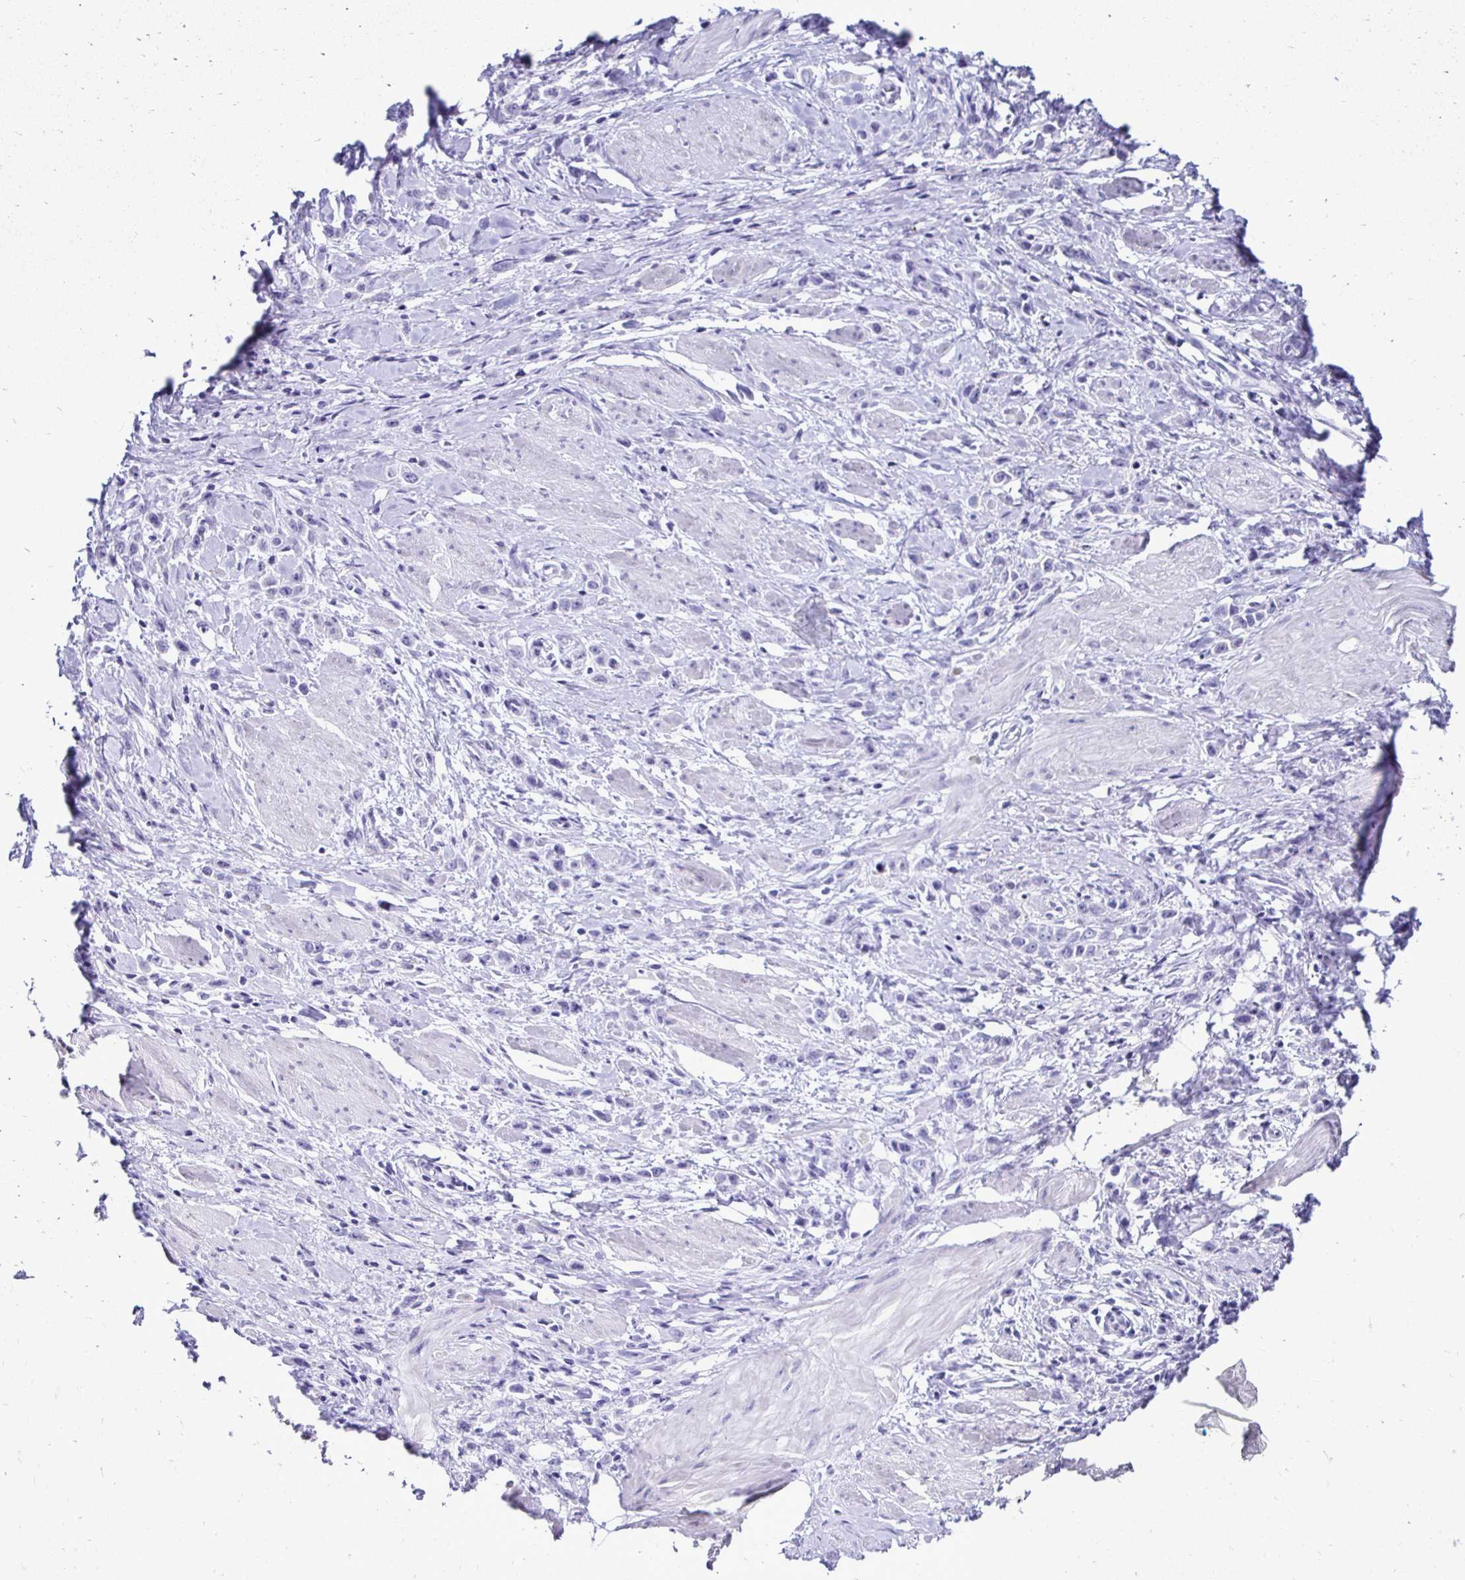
{"staining": {"intensity": "negative", "quantity": "none", "location": "none"}, "tissue": "stomach cancer", "cell_type": "Tumor cells", "image_type": "cancer", "snomed": [{"axis": "morphology", "description": "Adenocarcinoma, NOS"}, {"axis": "topography", "description": "Stomach"}], "caption": "Stomach adenocarcinoma stained for a protein using immunohistochemistry exhibits no expression tumor cells.", "gene": "CST5", "patient": {"sex": "male", "age": 47}}